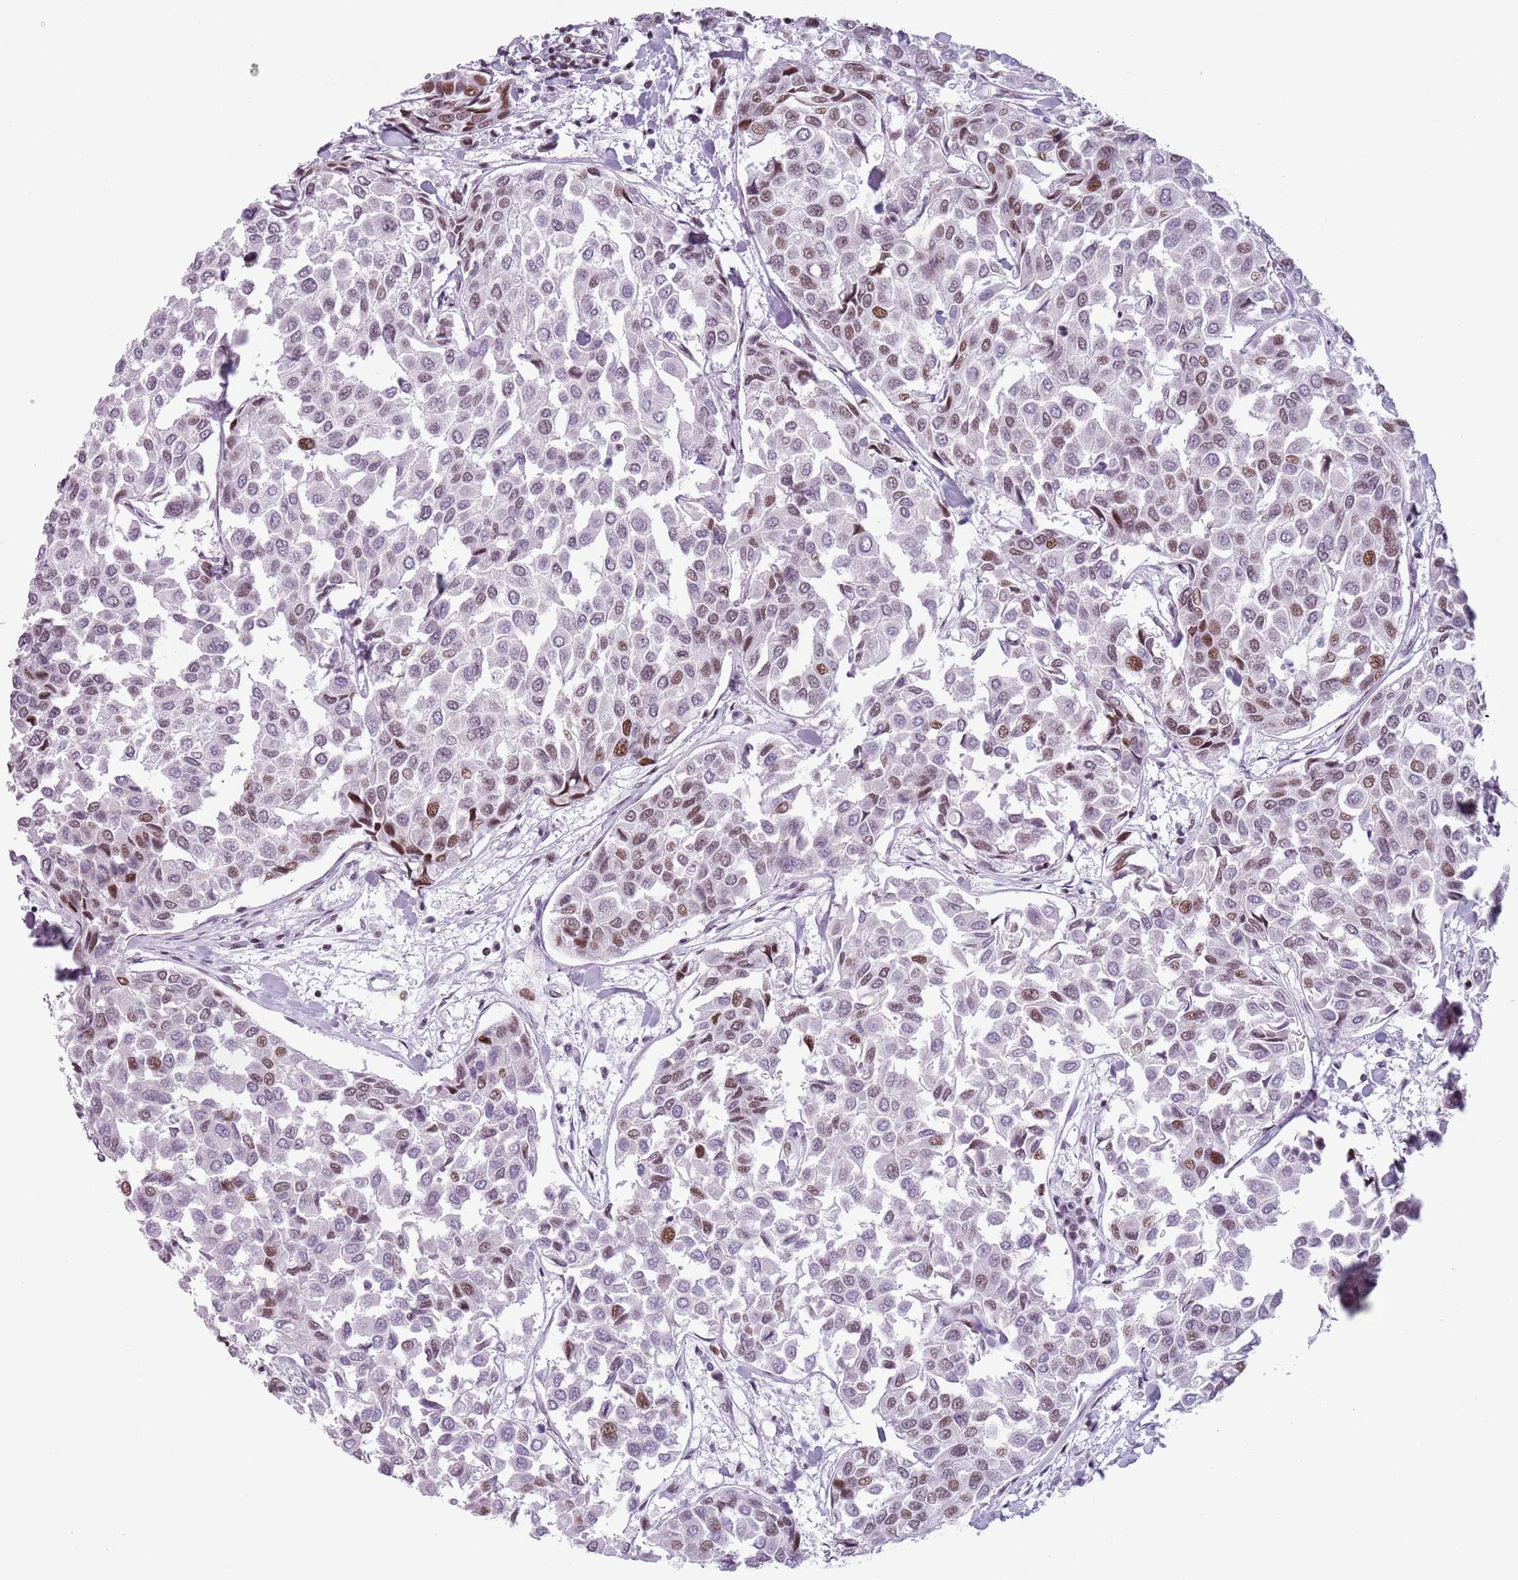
{"staining": {"intensity": "moderate", "quantity": "25%-75%", "location": "nuclear"}, "tissue": "breast cancer", "cell_type": "Tumor cells", "image_type": "cancer", "snomed": [{"axis": "morphology", "description": "Duct carcinoma"}, {"axis": "topography", "description": "Breast"}], "caption": "Moderate nuclear protein expression is seen in about 25%-75% of tumor cells in breast cancer (infiltrating ductal carcinoma).", "gene": "FAM104B", "patient": {"sex": "female", "age": 55}}